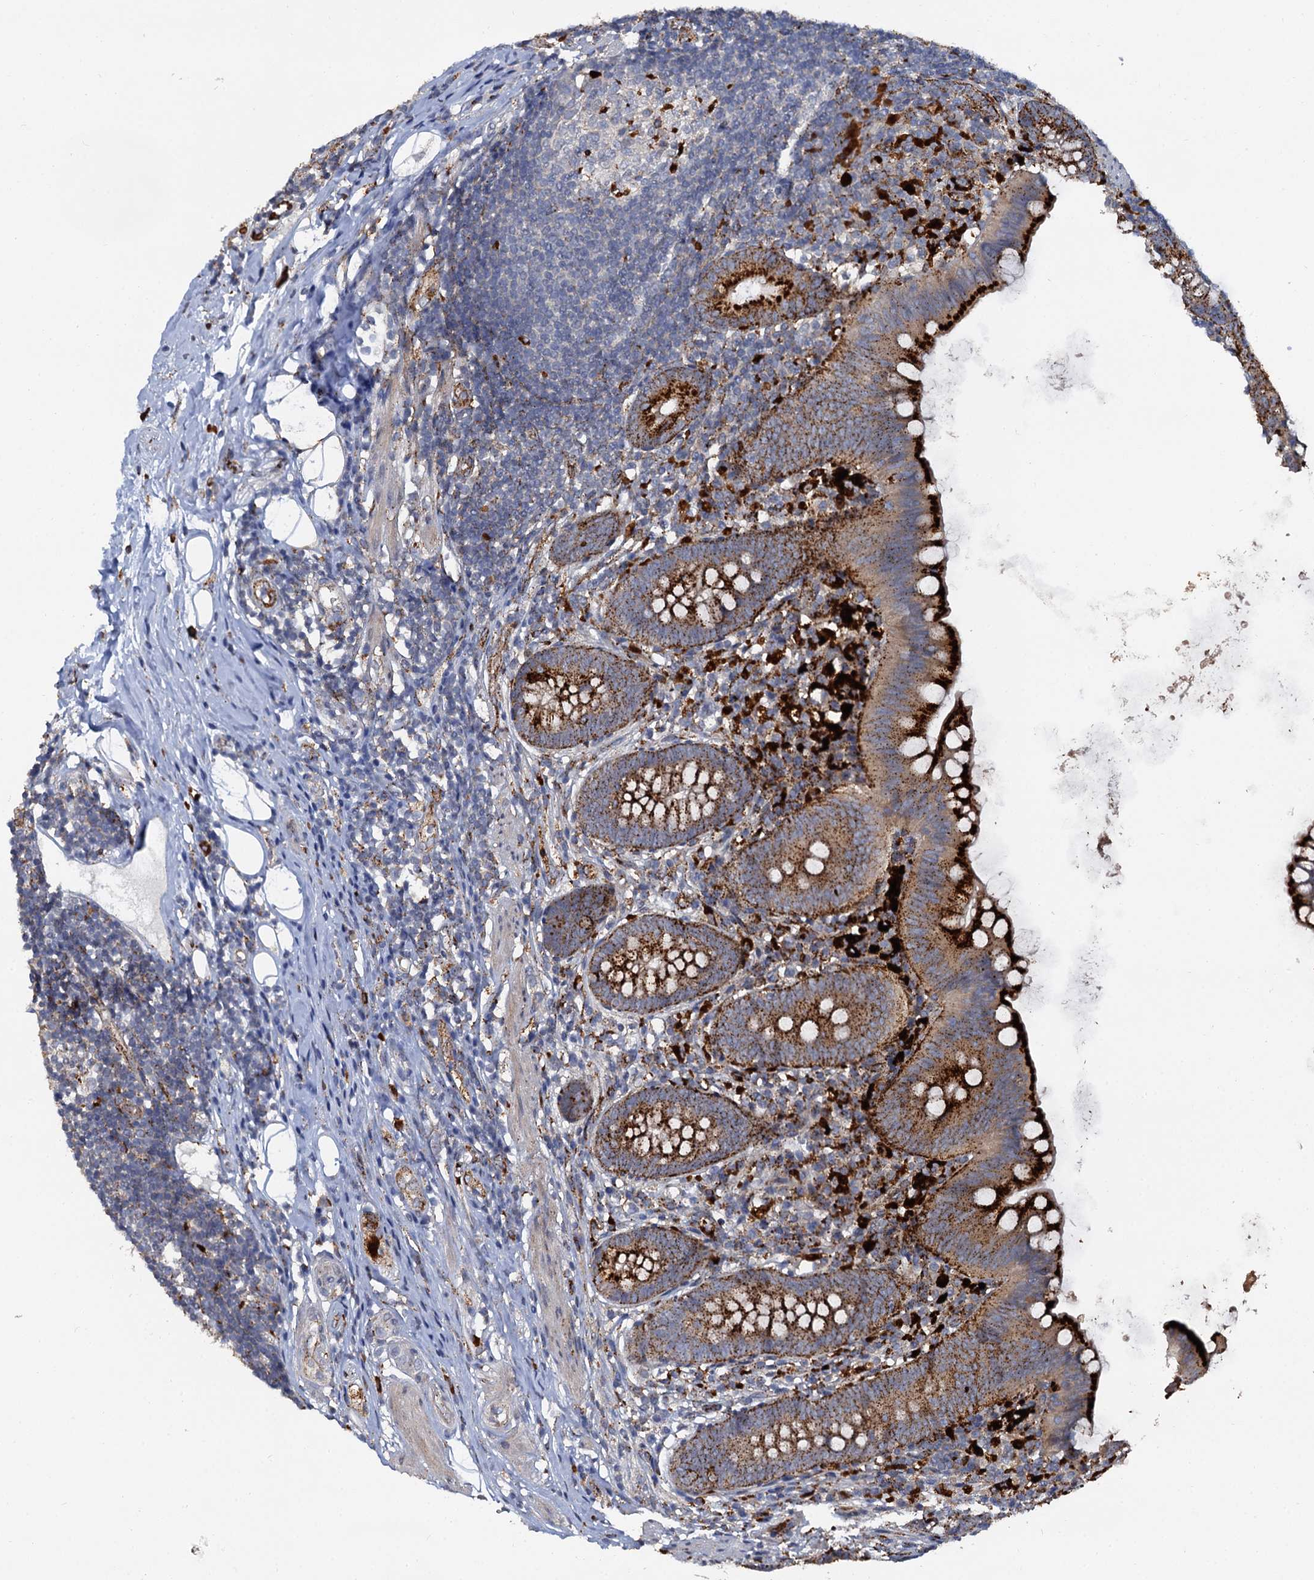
{"staining": {"intensity": "strong", "quantity": "25%-75%", "location": "cytoplasmic/membranous"}, "tissue": "appendix", "cell_type": "Glandular cells", "image_type": "normal", "snomed": [{"axis": "morphology", "description": "Normal tissue, NOS"}, {"axis": "topography", "description": "Appendix"}], "caption": "Immunohistochemical staining of benign human appendix reveals 25%-75% levels of strong cytoplasmic/membranous protein expression in approximately 25%-75% of glandular cells. (Stains: DAB in brown, nuclei in blue, Microscopy: brightfield microscopy at high magnification).", "gene": "GBA1", "patient": {"sex": "female", "age": 62}}